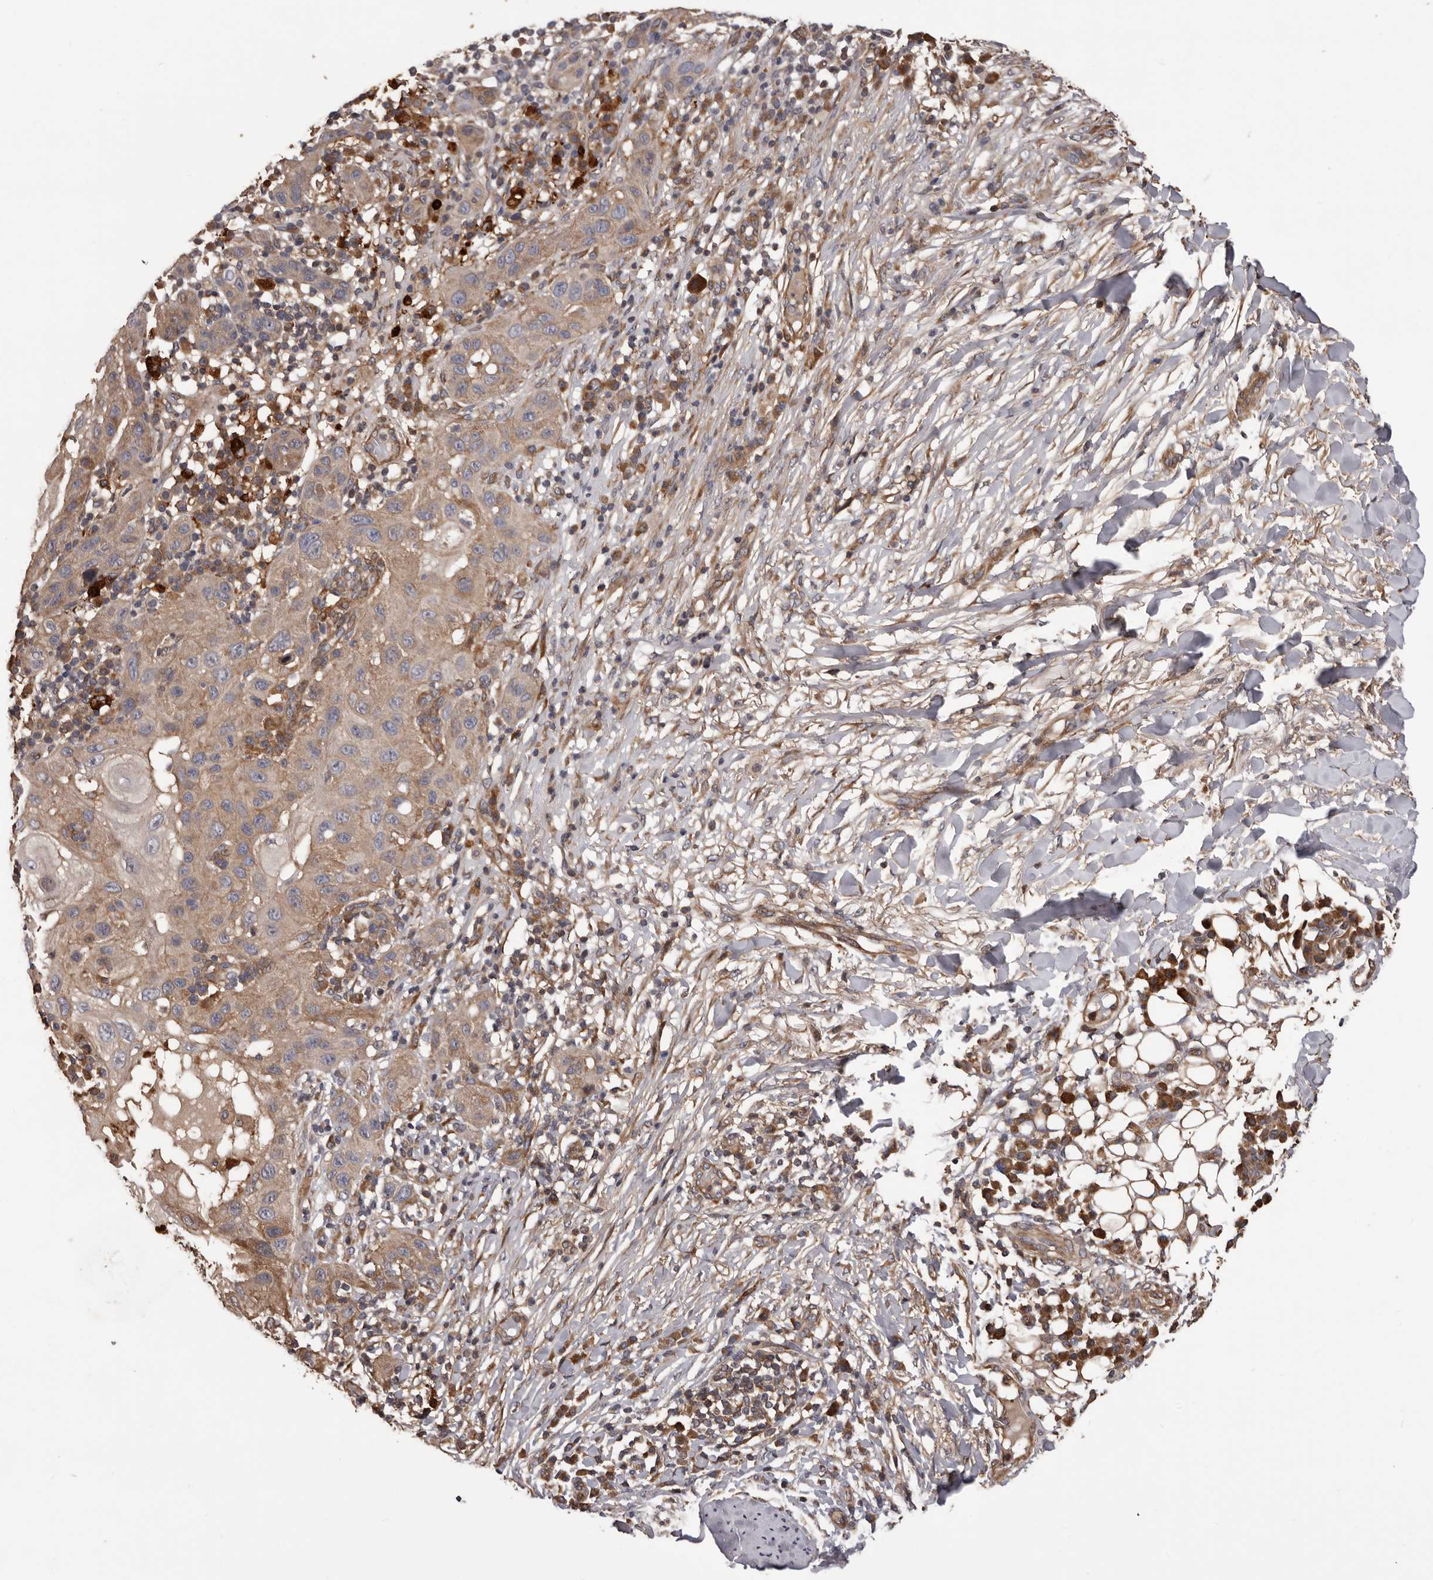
{"staining": {"intensity": "weak", "quantity": ">75%", "location": "cytoplasmic/membranous"}, "tissue": "skin cancer", "cell_type": "Tumor cells", "image_type": "cancer", "snomed": [{"axis": "morphology", "description": "Normal tissue, NOS"}, {"axis": "morphology", "description": "Squamous cell carcinoma, NOS"}, {"axis": "topography", "description": "Skin"}], "caption": "Human skin squamous cell carcinoma stained with a brown dye exhibits weak cytoplasmic/membranous positive expression in approximately >75% of tumor cells.", "gene": "ADAMTS2", "patient": {"sex": "female", "age": 96}}